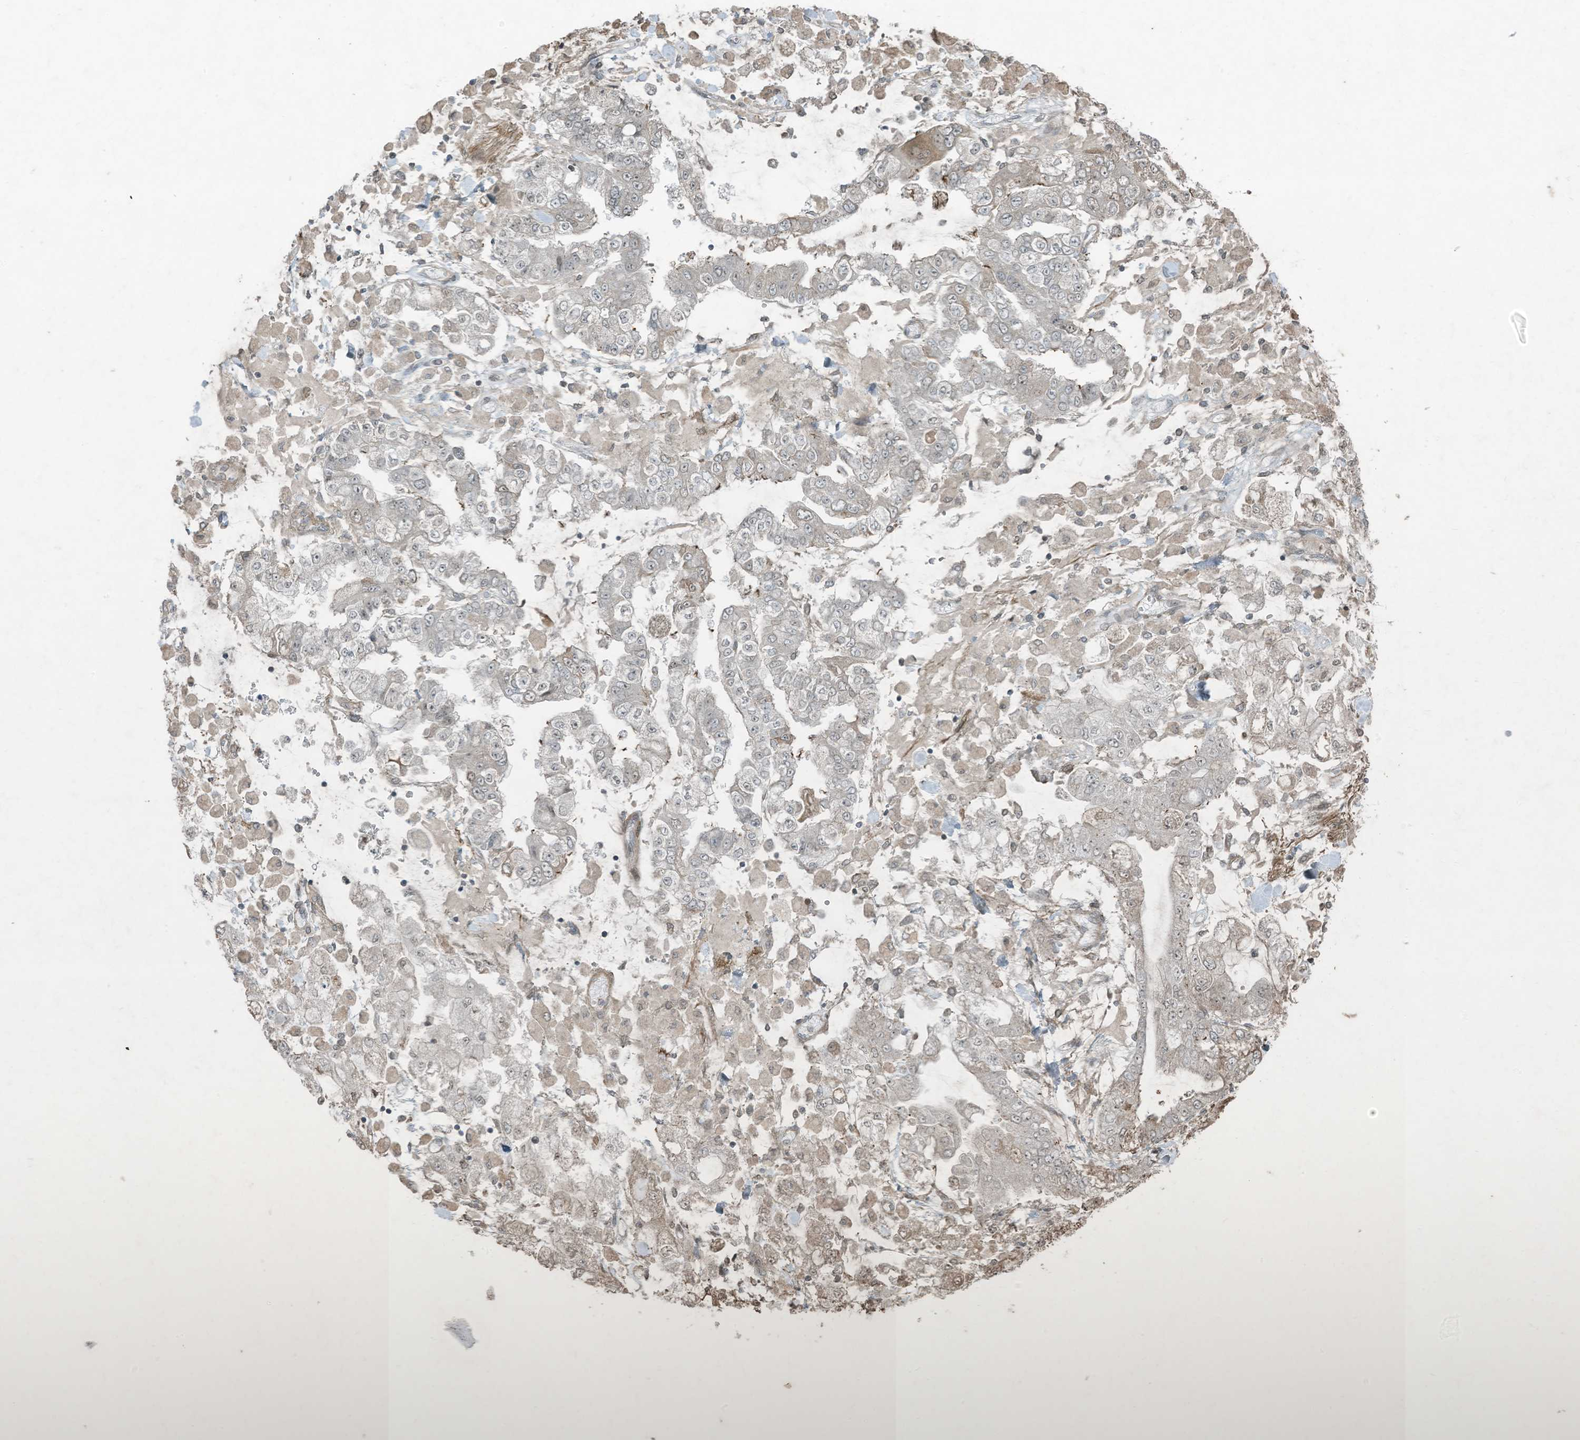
{"staining": {"intensity": "weak", "quantity": "<25%", "location": "cytoplasmic/membranous"}, "tissue": "stomach cancer", "cell_type": "Tumor cells", "image_type": "cancer", "snomed": [{"axis": "morphology", "description": "Normal tissue, NOS"}, {"axis": "morphology", "description": "Adenocarcinoma, NOS"}, {"axis": "topography", "description": "Stomach, upper"}, {"axis": "topography", "description": "Stomach"}], "caption": "Micrograph shows no protein positivity in tumor cells of stomach adenocarcinoma tissue.", "gene": "ZNF263", "patient": {"sex": "male", "age": 76}}